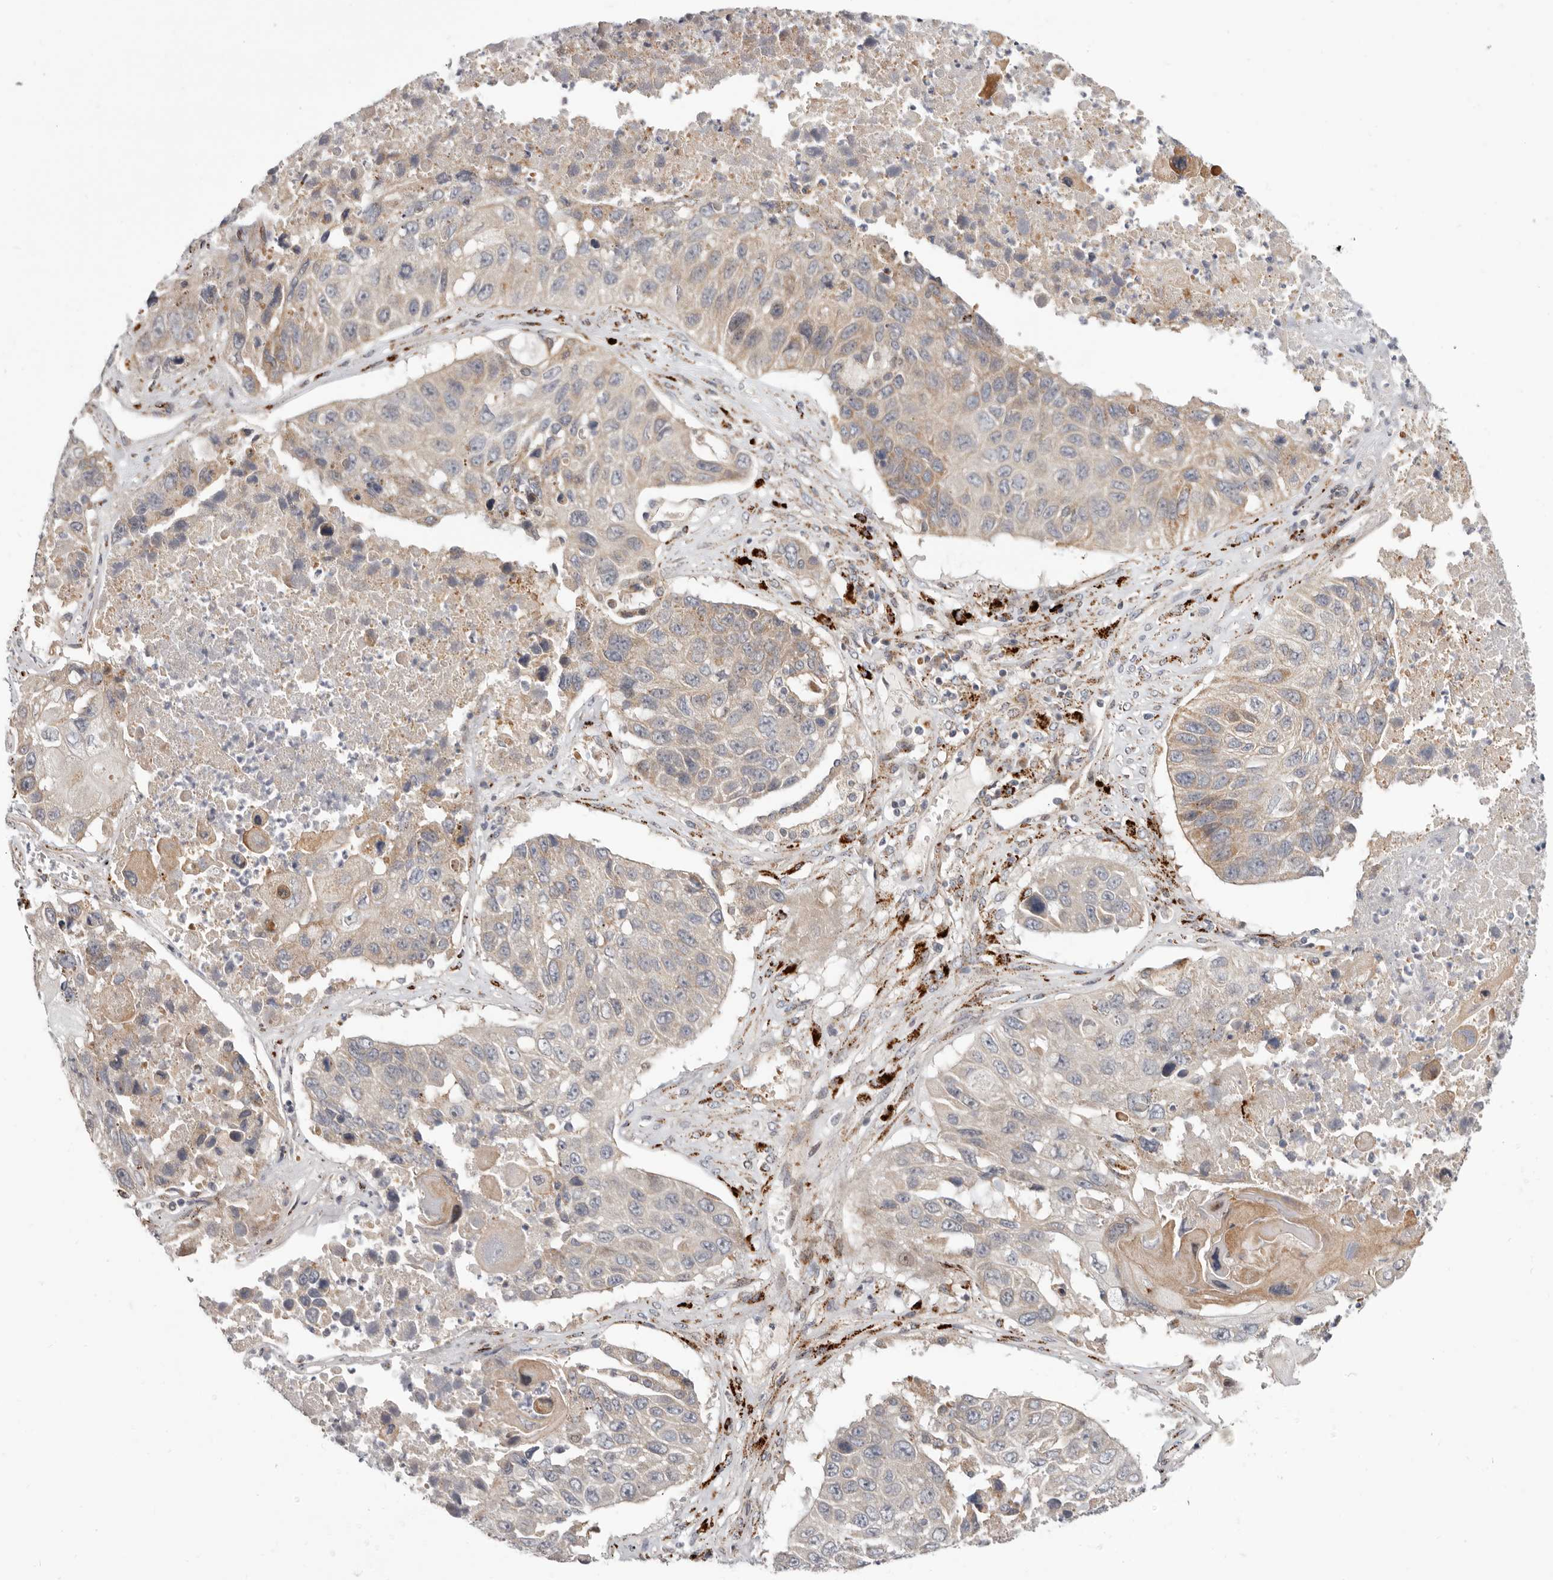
{"staining": {"intensity": "weak", "quantity": "<25%", "location": "cytoplasmic/membranous"}, "tissue": "lung cancer", "cell_type": "Tumor cells", "image_type": "cancer", "snomed": [{"axis": "morphology", "description": "Squamous cell carcinoma, NOS"}, {"axis": "topography", "description": "Lung"}], "caption": "Immunohistochemistry micrograph of neoplastic tissue: lung cancer stained with DAB demonstrates no significant protein staining in tumor cells.", "gene": "TOR3A", "patient": {"sex": "male", "age": 61}}